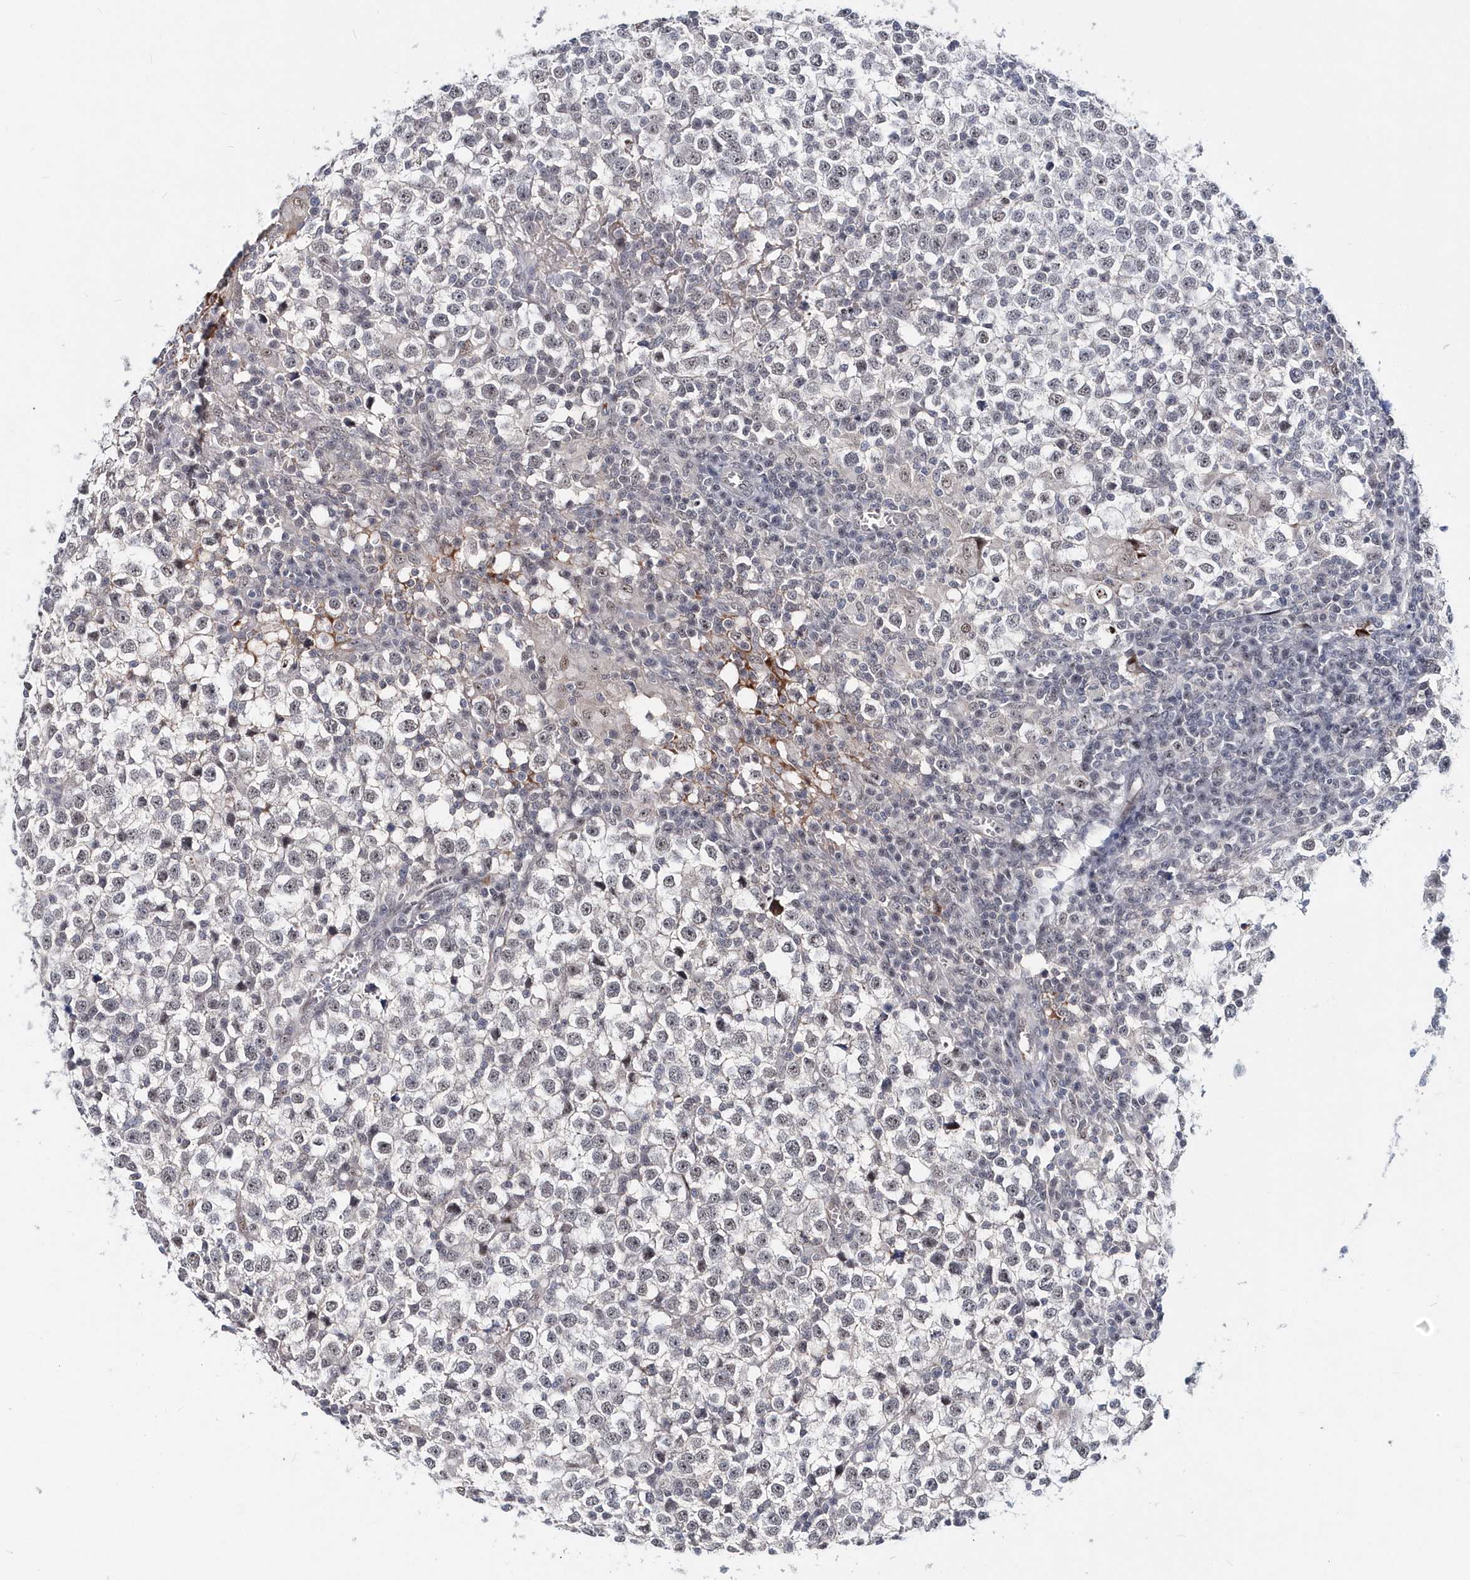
{"staining": {"intensity": "negative", "quantity": "none", "location": "none"}, "tissue": "testis cancer", "cell_type": "Tumor cells", "image_type": "cancer", "snomed": [{"axis": "morphology", "description": "Seminoma, NOS"}, {"axis": "topography", "description": "Testis"}], "caption": "An immunohistochemistry histopathology image of testis cancer (seminoma) is shown. There is no staining in tumor cells of testis cancer (seminoma).", "gene": "ASCL4", "patient": {"sex": "male", "age": 65}}